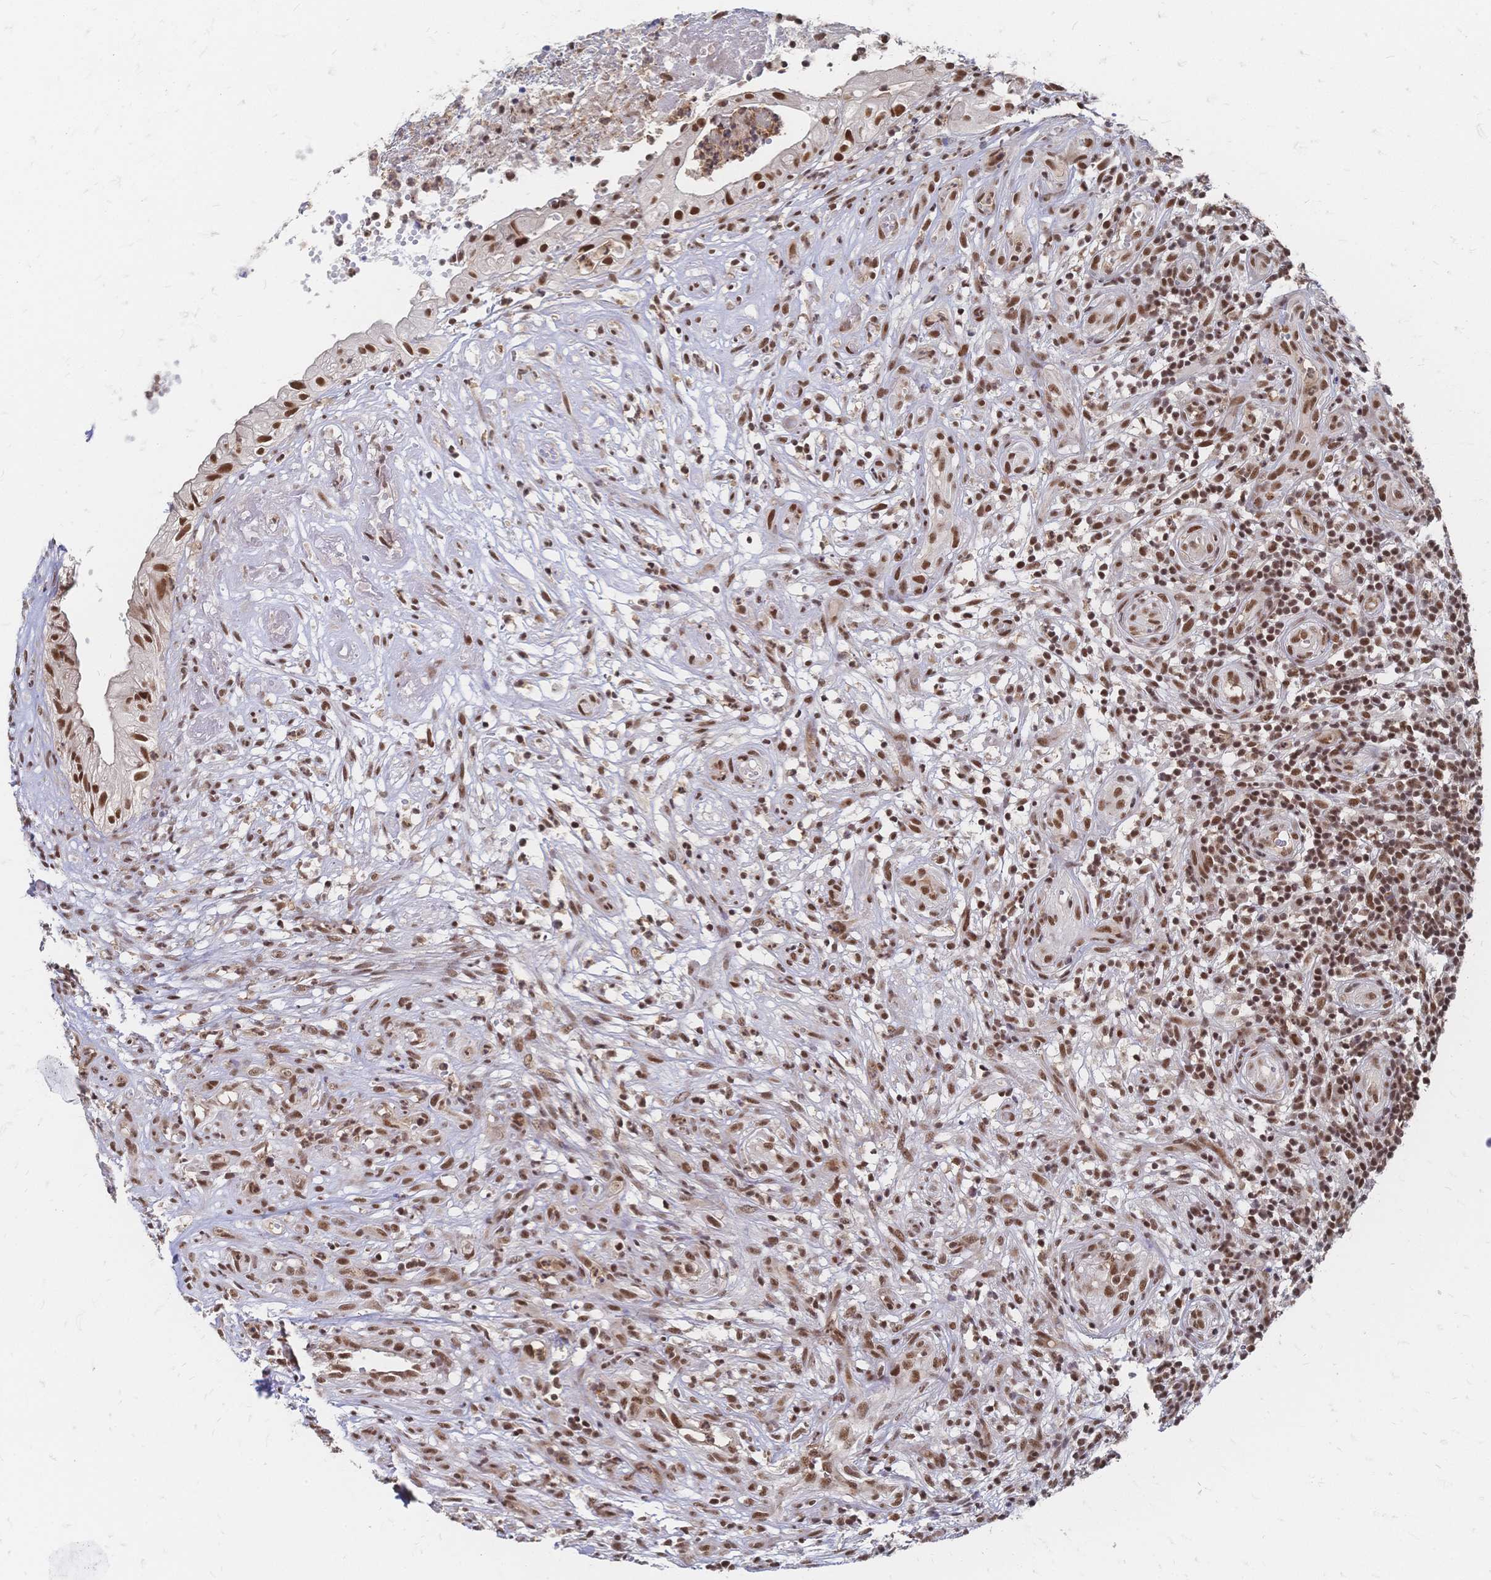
{"staining": {"intensity": "strong", "quantity": ">75%", "location": "nuclear"}, "tissue": "head and neck cancer", "cell_type": "Tumor cells", "image_type": "cancer", "snomed": [{"axis": "morphology", "description": "Adenocarcinoma, NOS"}, {"axis": "topography", "description": "Head-Neck"}], "caption": "IHC (DAB) staining of human head and neck adenocarcinoma reveals strong nuclear protein positivity in approximately >75% of tumor cells.", "gene": "NELFA", "patient": {"sex": "male", "age": 44}}